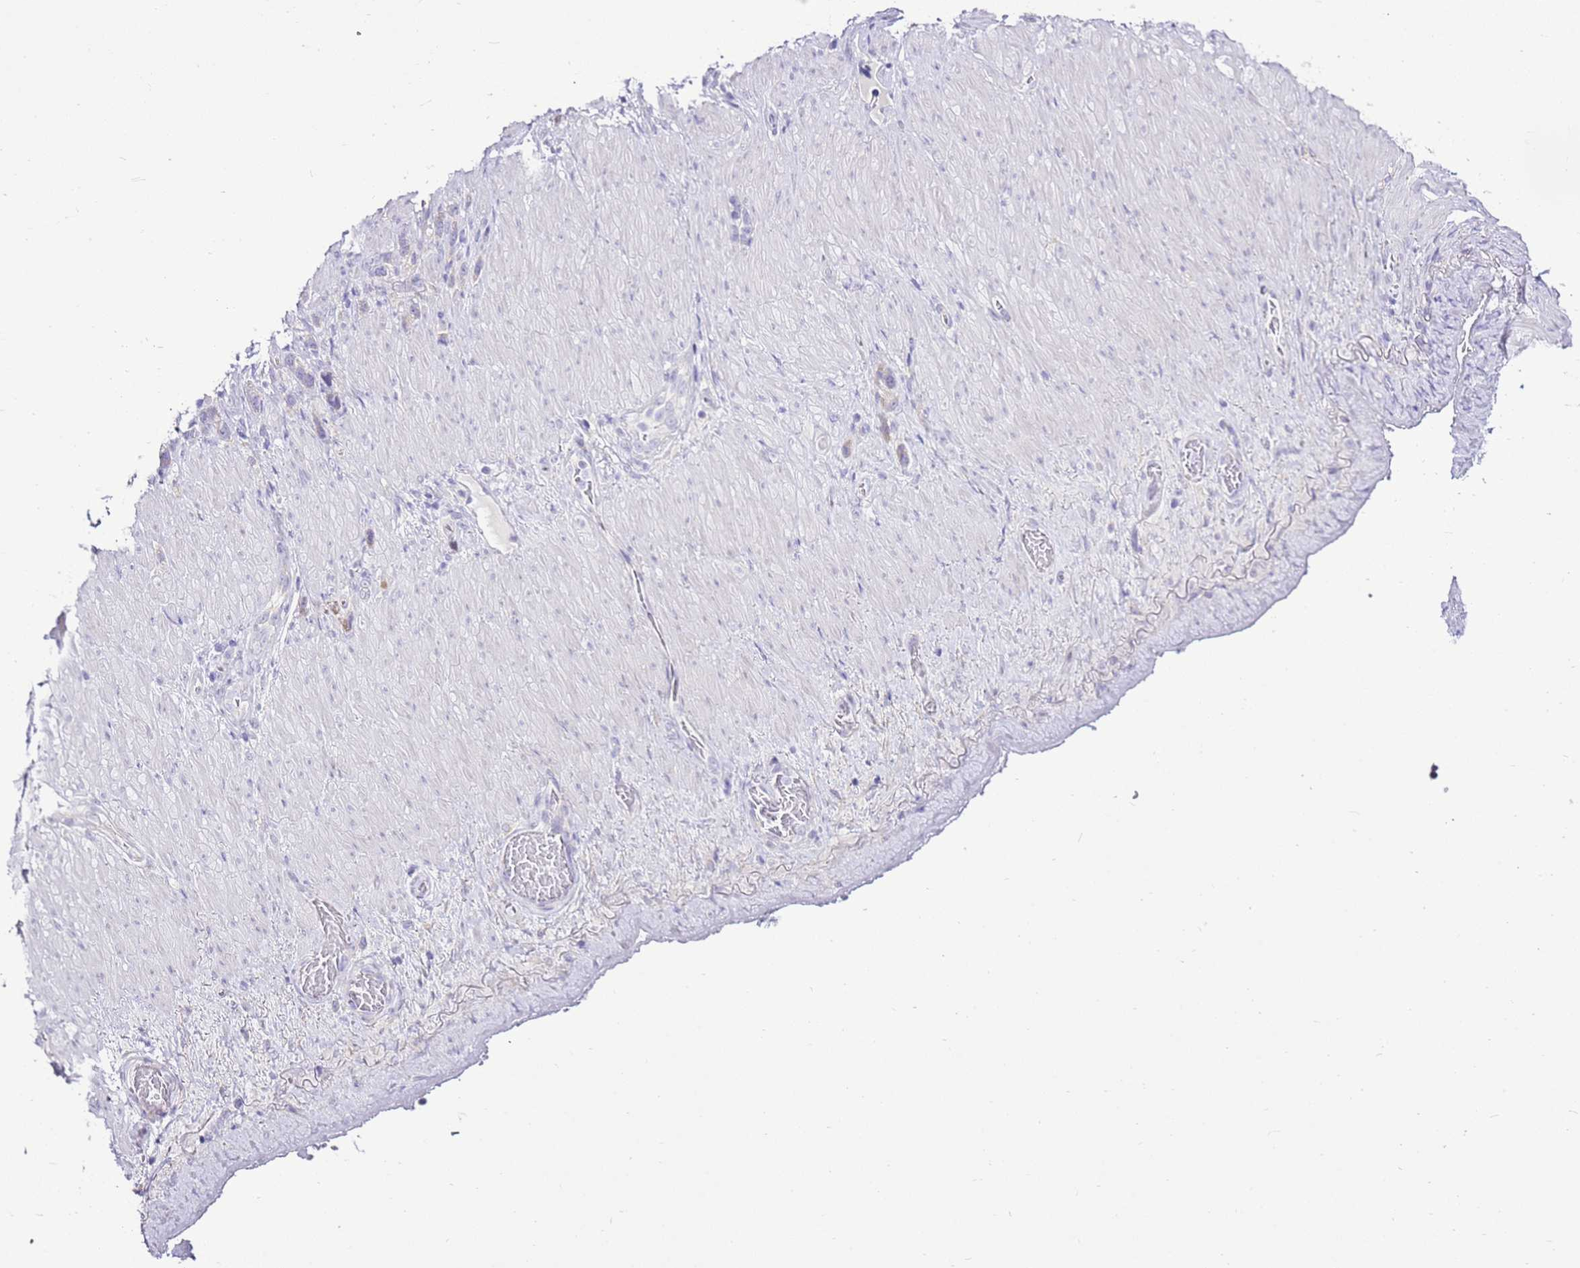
{"staining": {"intensity": "negative", "quantity": "none", "location": "none"}, "tissue": "stomach cancer", "cell_type": "Tumor cells", "image_type": "cancer", "snomed": [{"axis": "morphology", "description": "Adenocarcinoma, NOS"}, {"axis": "topography", "description": "Stomach"}], "caption": "Immunohistochemical staining of human stomach cancer reveals no significant expression in tumor cells.", "gene": "SLC38A5", "patient": {"sex": "female", "age": 65}}